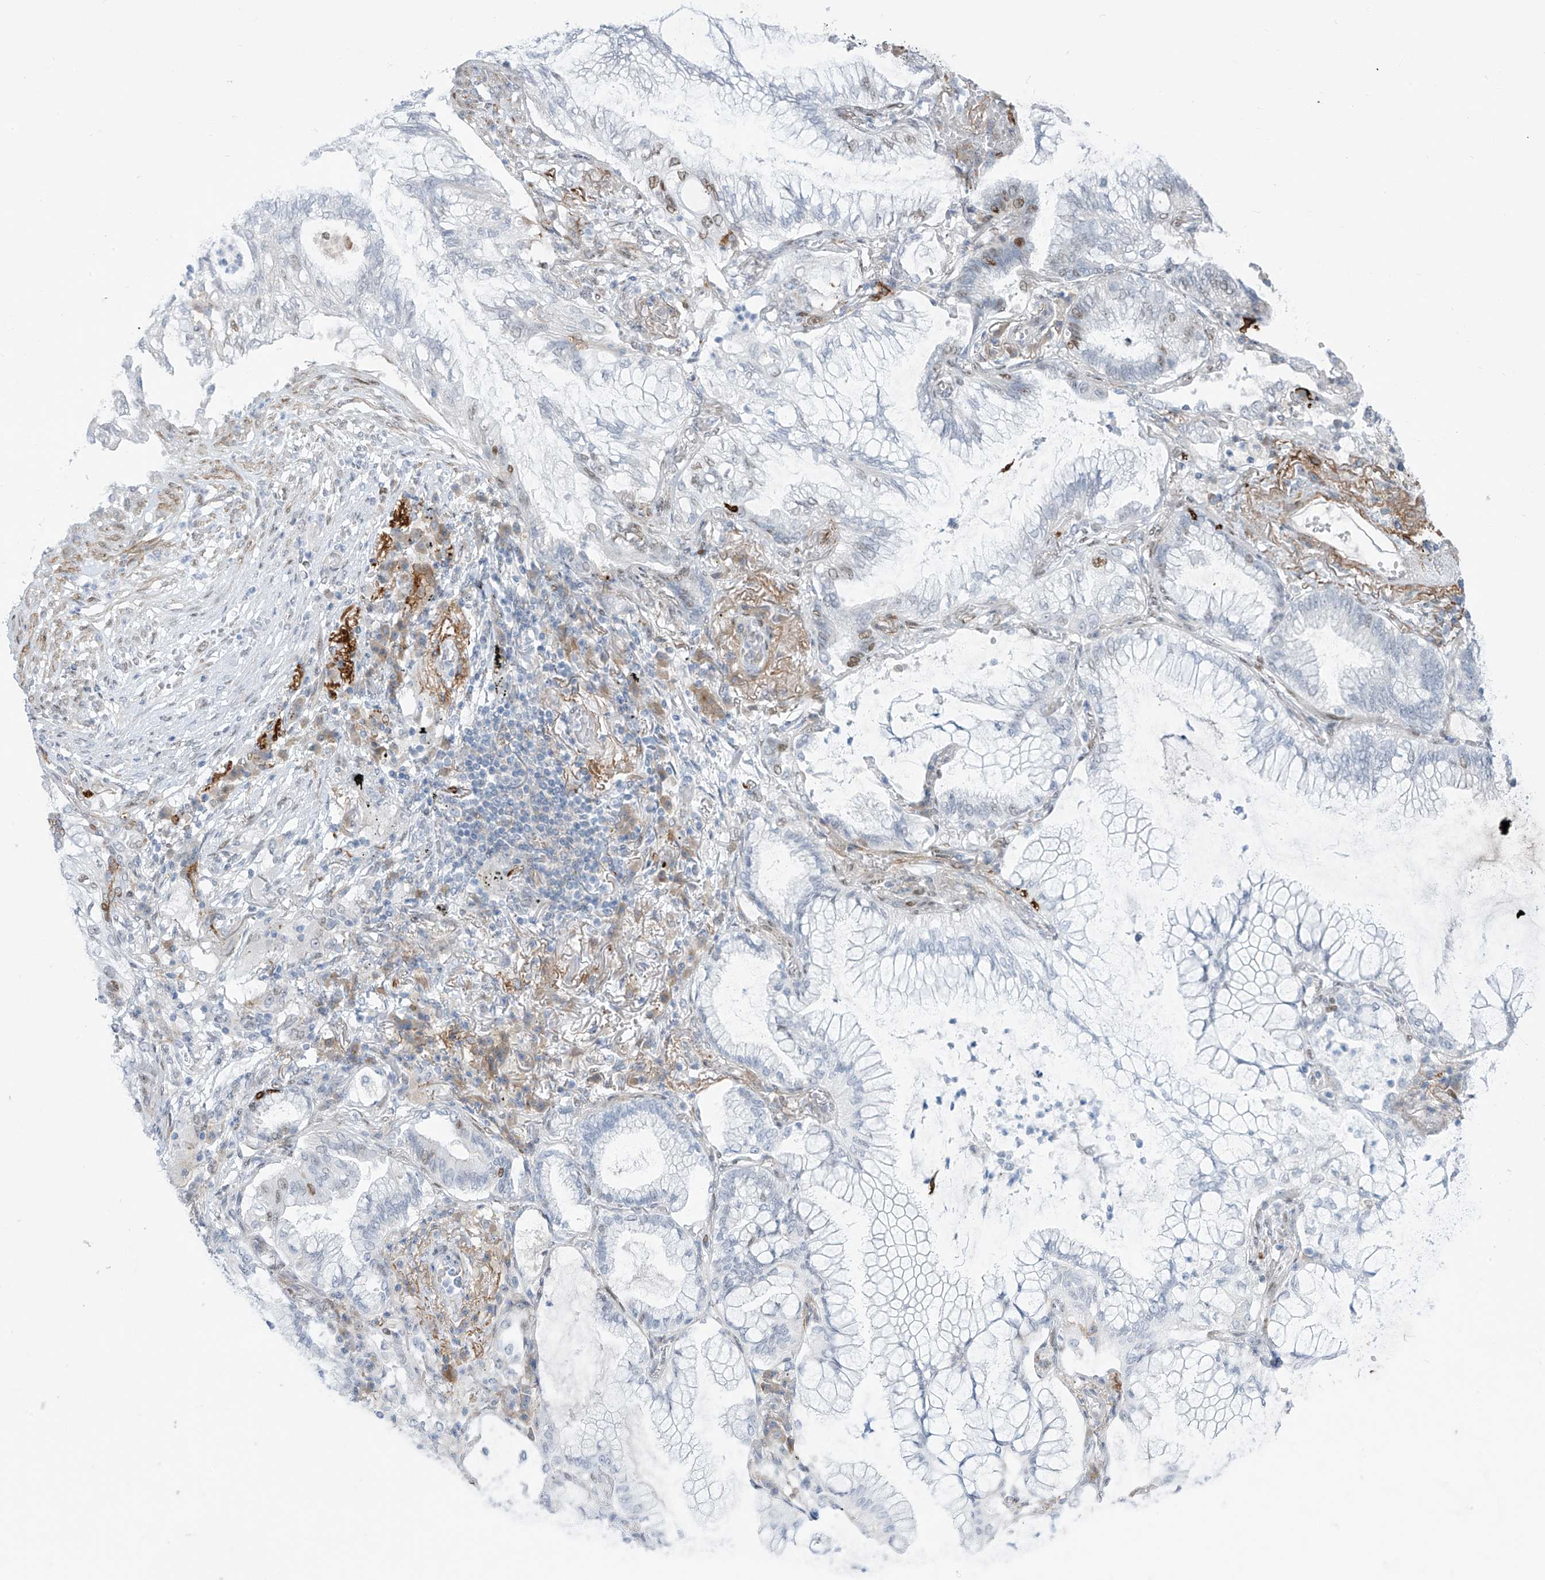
{"staining": {"intensity": "negative", "quantity": "none", "location": "none"}, "tissue": "lung cancer", "cell_type": "Tumor cells", "image_type": "cancer", "snomed": [{"axis": "morphology", "description": "Adenocarcinoma, NOS"}, {"axis": "topography", "description": "Lung"}], "caption": "Immunohistochemical staining of human adenocarcinoma (lung) shows no significant expression in tumor cells.", "gene": "LIN9", "patient": {"sex": "female", "age": 70}}